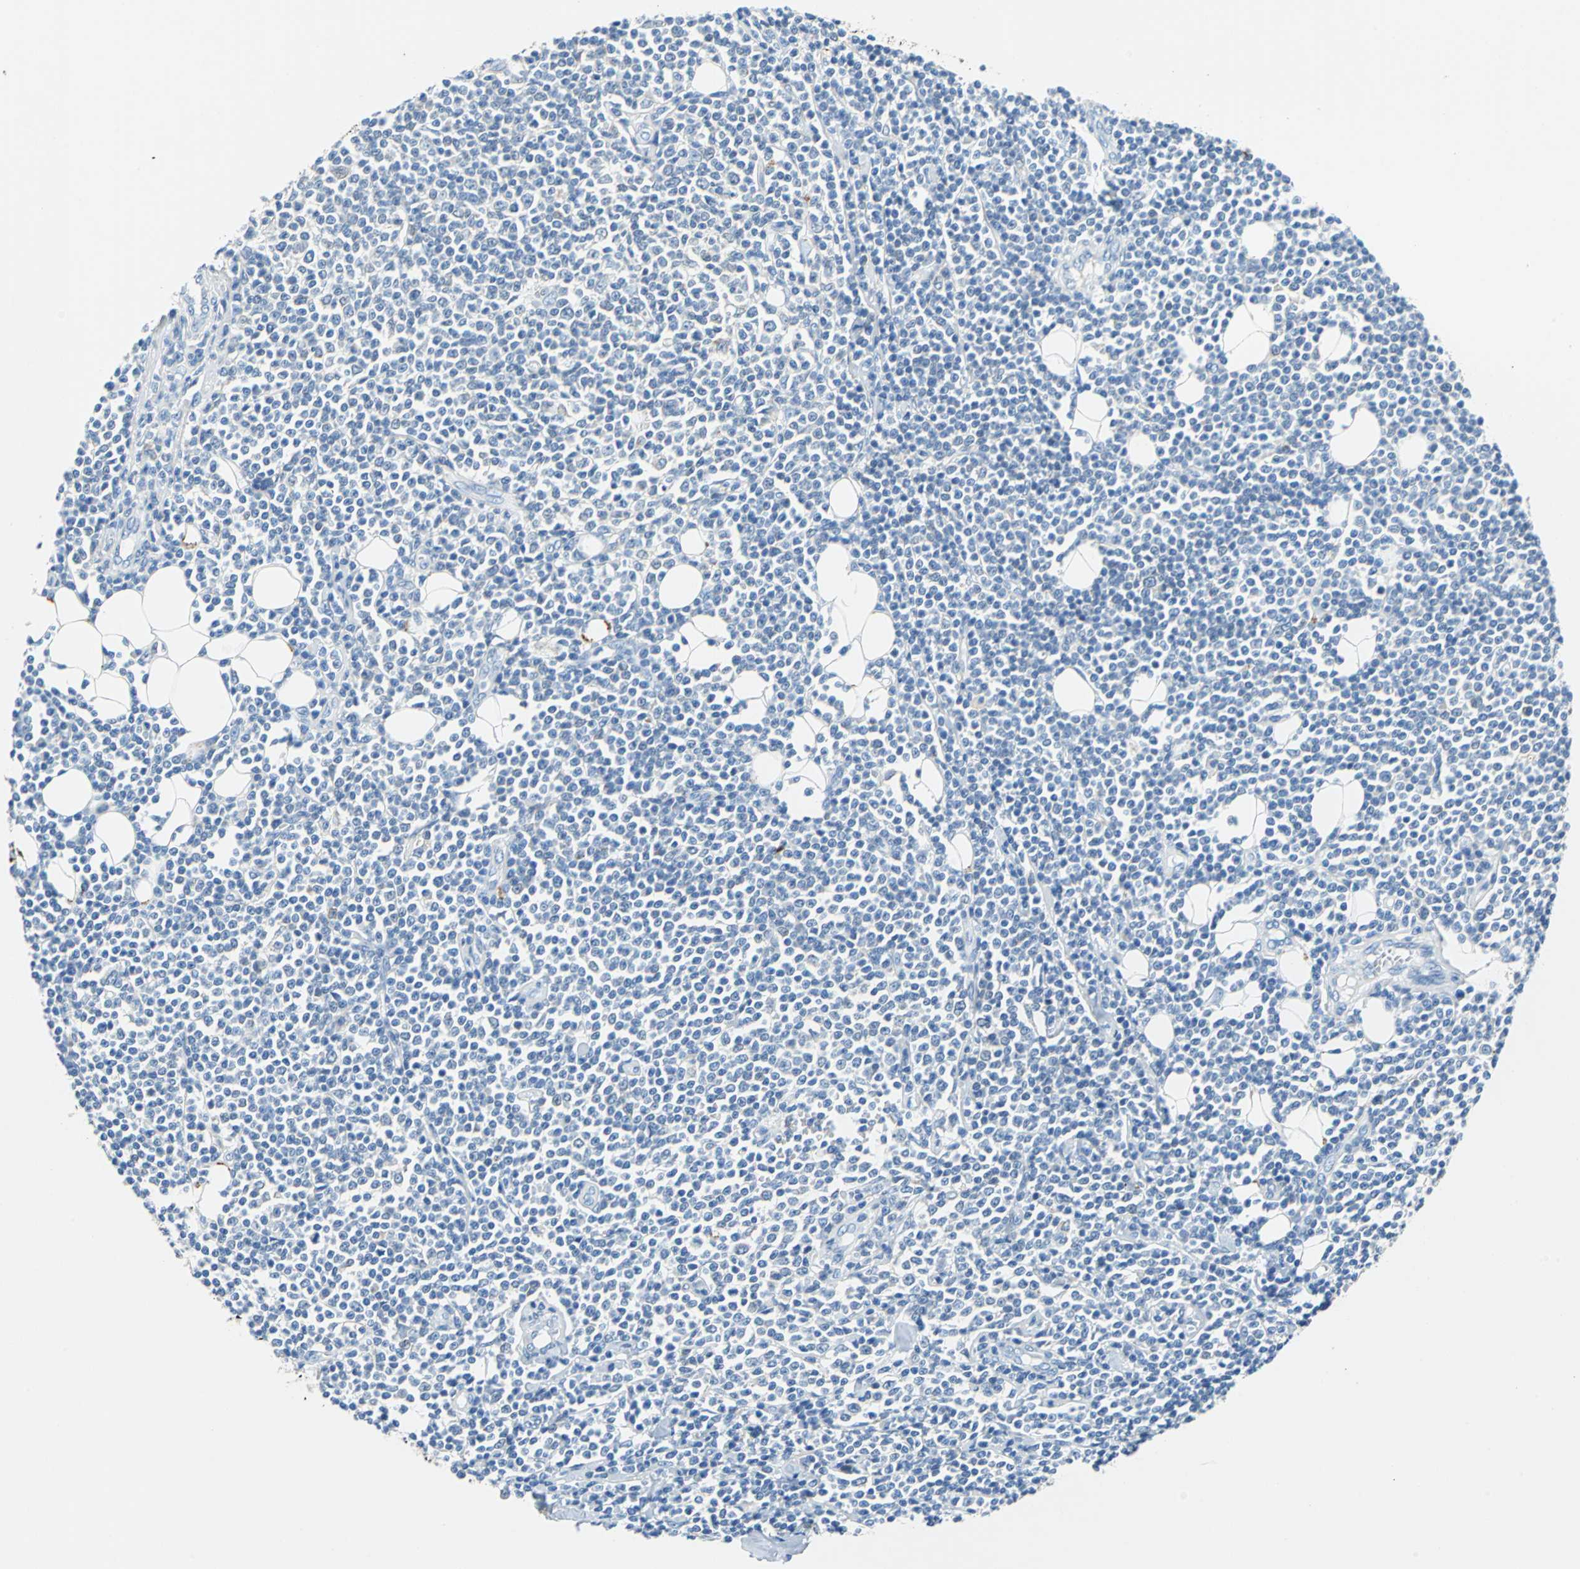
{"staining": {"intensity": "negative", "quantity": "none", "location": "none"}, "tissue": "lymphoma", "cell_type": "Tumor cells", "image_type": "cancer", "snomed": [{"axis": "morphology", "description": "Malignant lymphoma, non-Hodgkin's type, Low grade"}, {"axis": "topography", "description": "Soft tissue"}], "caption": "Tumor cells show no significant protein staining in lymphoma.", "gene": "TEX264", "patient": {"sex": "male", "age": 92}}